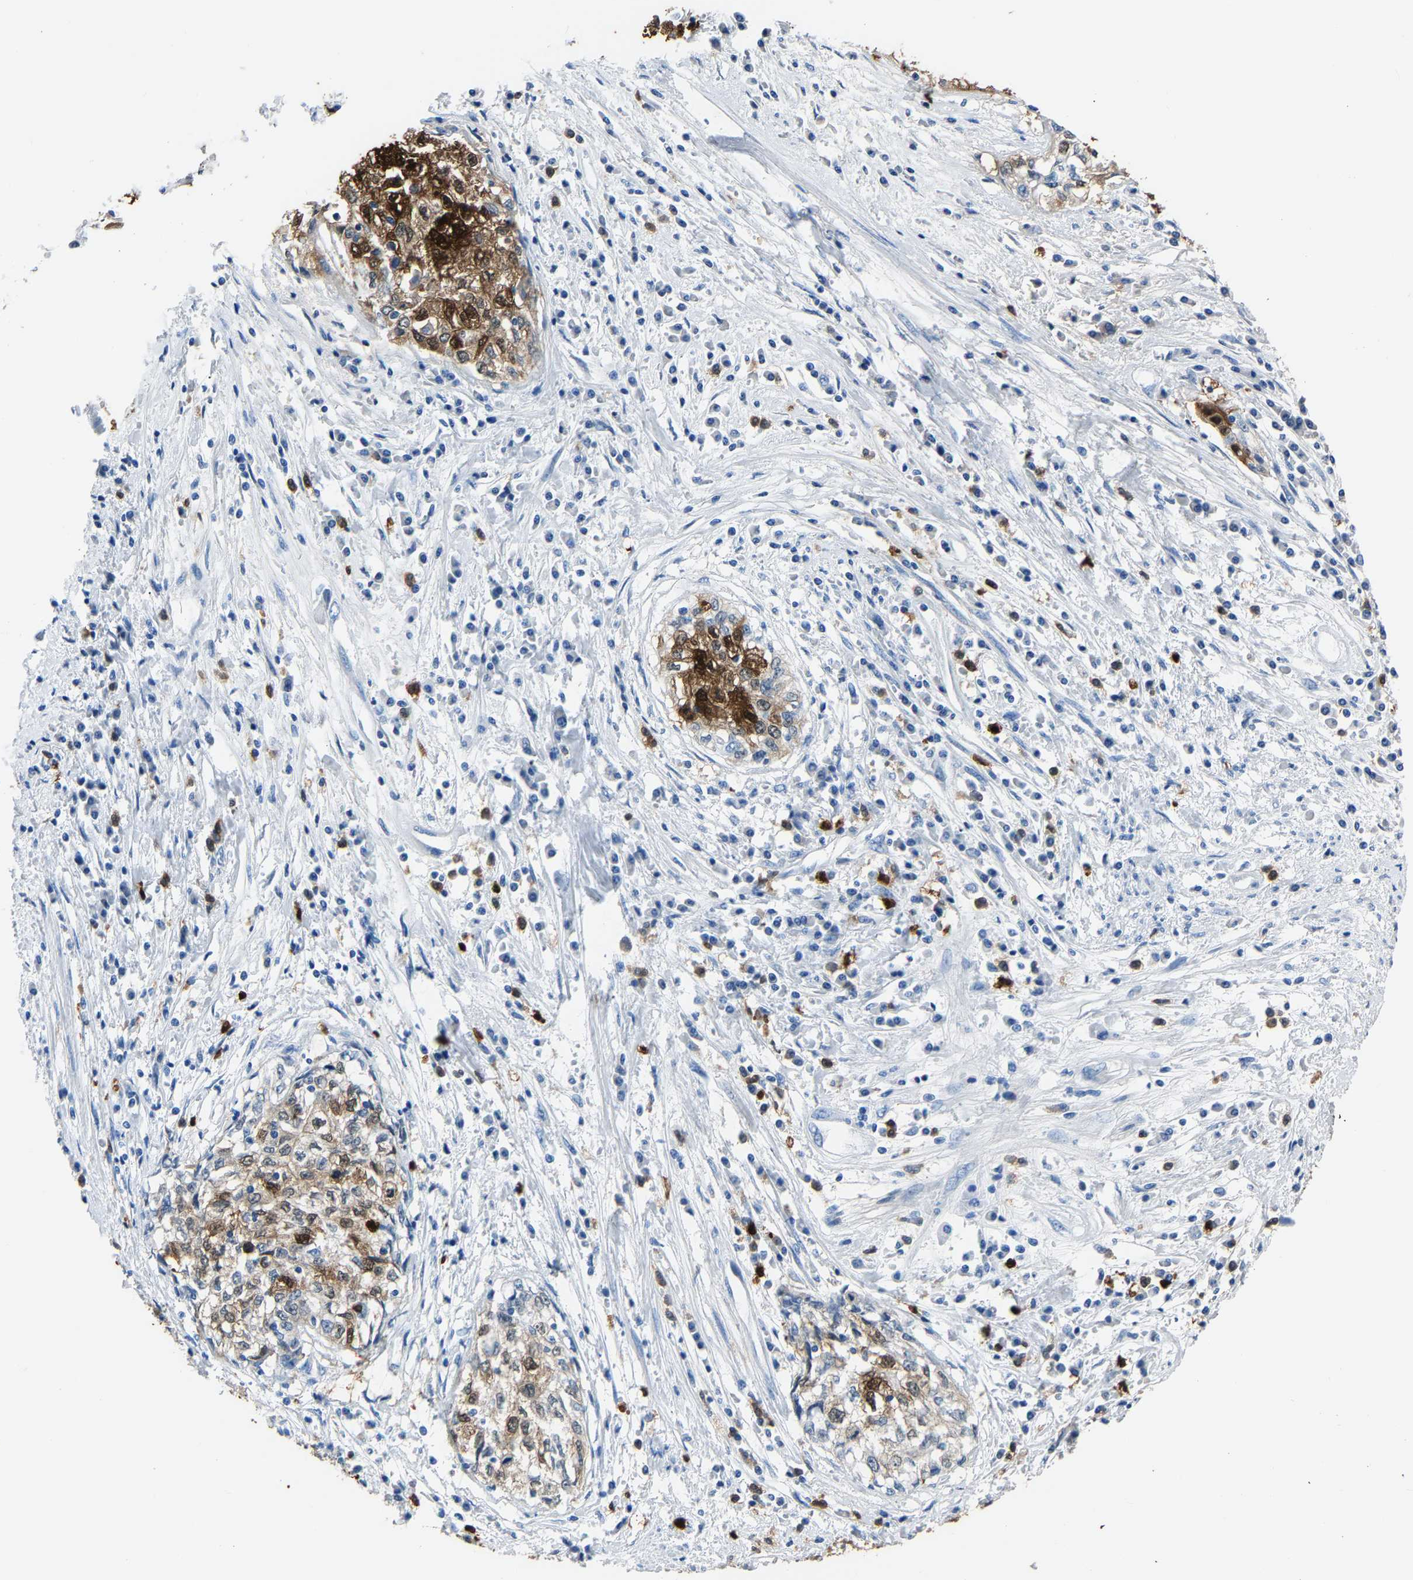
{"staining": {"intensity": "moderate", "quantity": "25%-75%", "location": "cytoplasmic/membranous"}, "tissue": "cervical cancer", "cell_type": "Tumor cells", "image_type": "cancer", "snomed": [{"axis": "morphology", "description": "Squamous cell carcinoma, NOS"}, {"axis": "topography", "description": "Cervix"}], "caption": "Immunohistochemical staining of human cervical squamous cell carcinoma reveals medium levels of moderate cytoplasmic/membranous positivity in about 25%-75% of tumor cells. (IHC, brightfield microscopy, high magnification).", "gene": "S100P", "patient": {"sex": "female", "age": 57}}